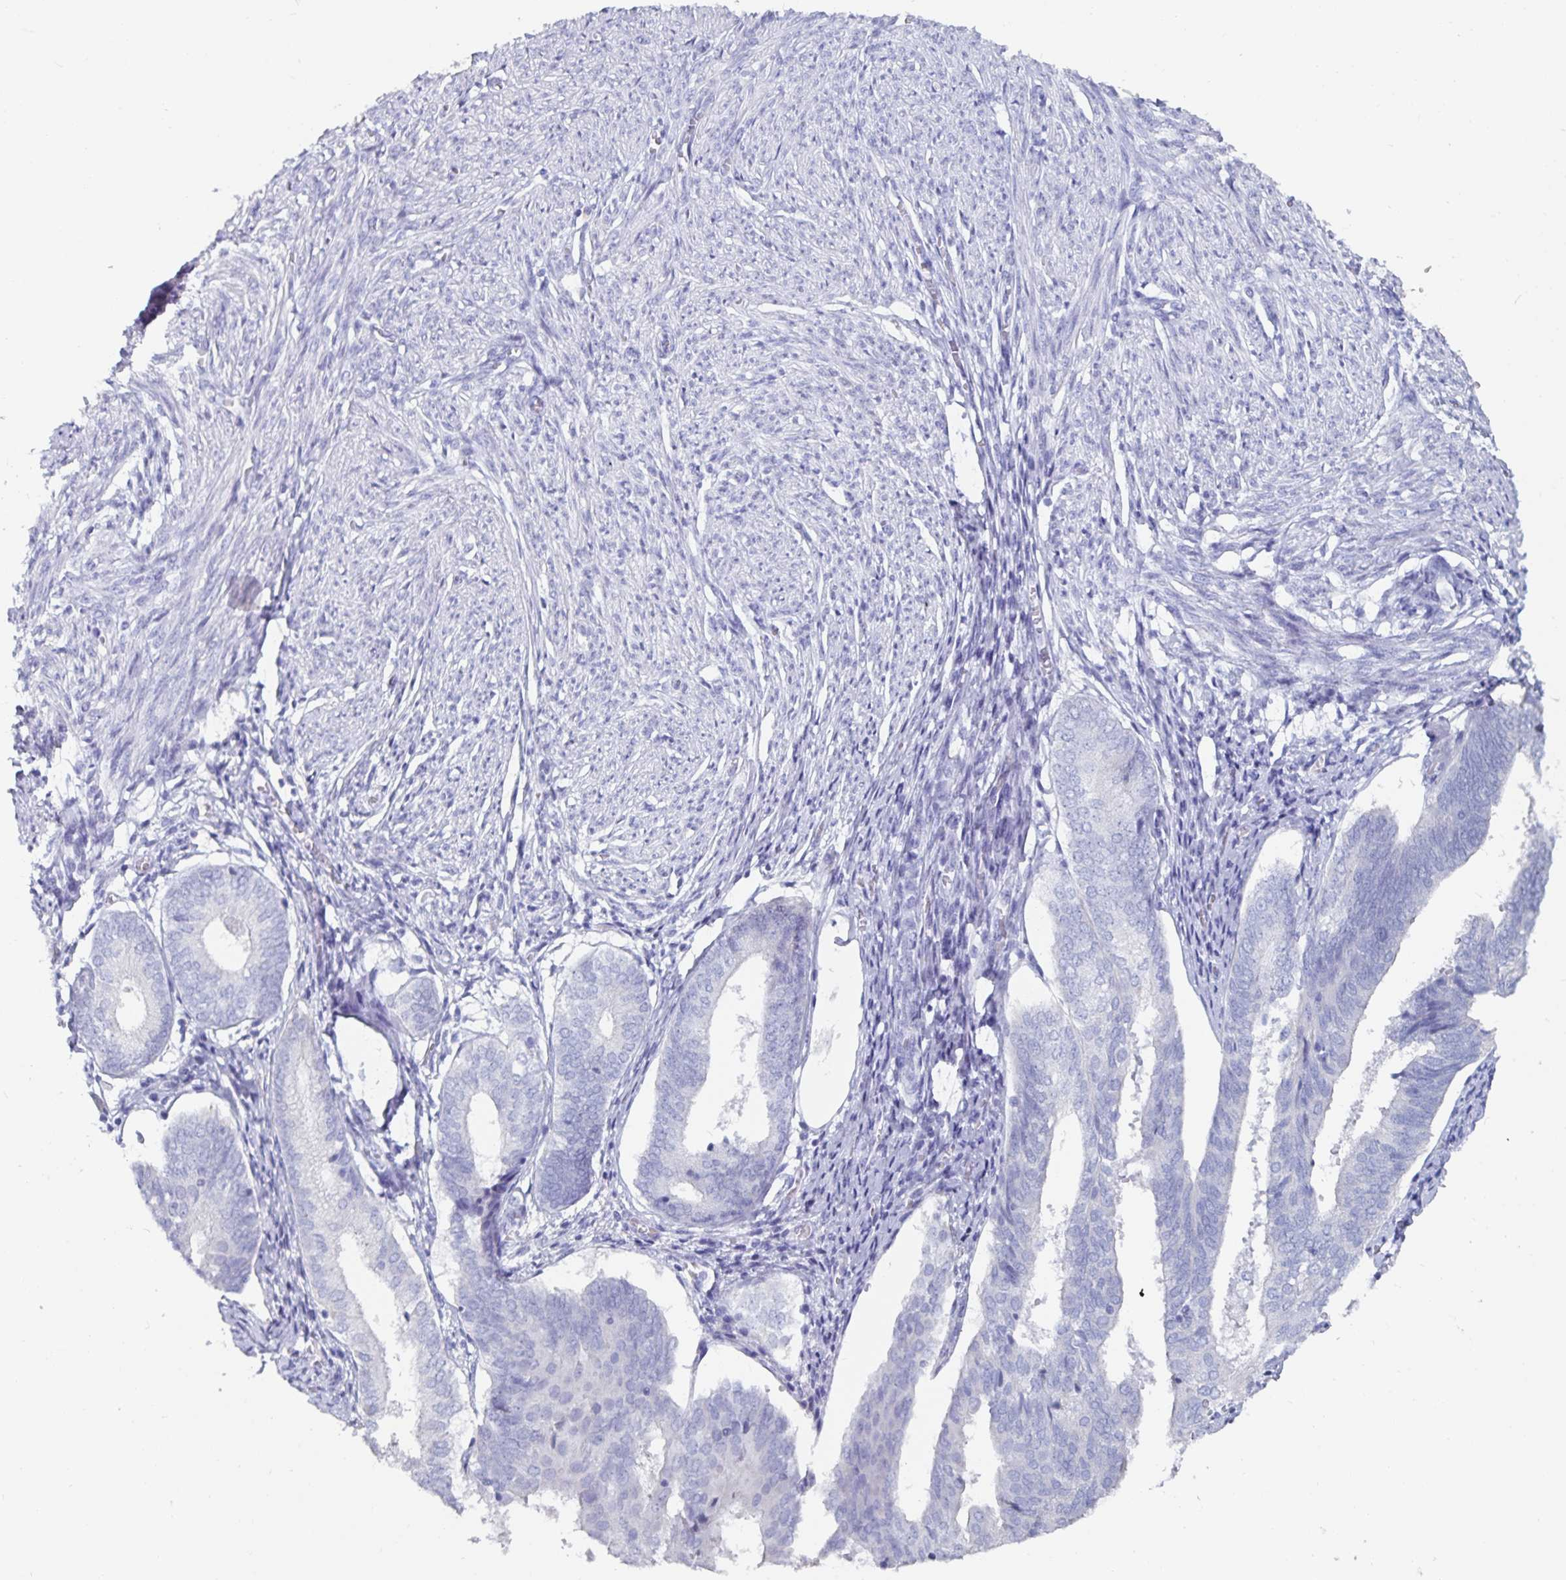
{"staining": {"intensity": "negative", "quantity": "none", "location": "none"}, "tissue": "endometrium", "cell_type": "Cells in endometrial stroma", "image_type": "normal", "snomed": [{"axis": "morphology", "description": "Normal tissue, NOS"}, {"axis": "topography", "description": "Endometrium"}], "caption": "High power microscopy photomicrograph of an immunohistochemistry (IHC) image of benign endometrium, revealing no significant positivity in cells in endometrial stroma.", "gene": "CFAP69", "patient": {"sex": "female", "age": 50}}